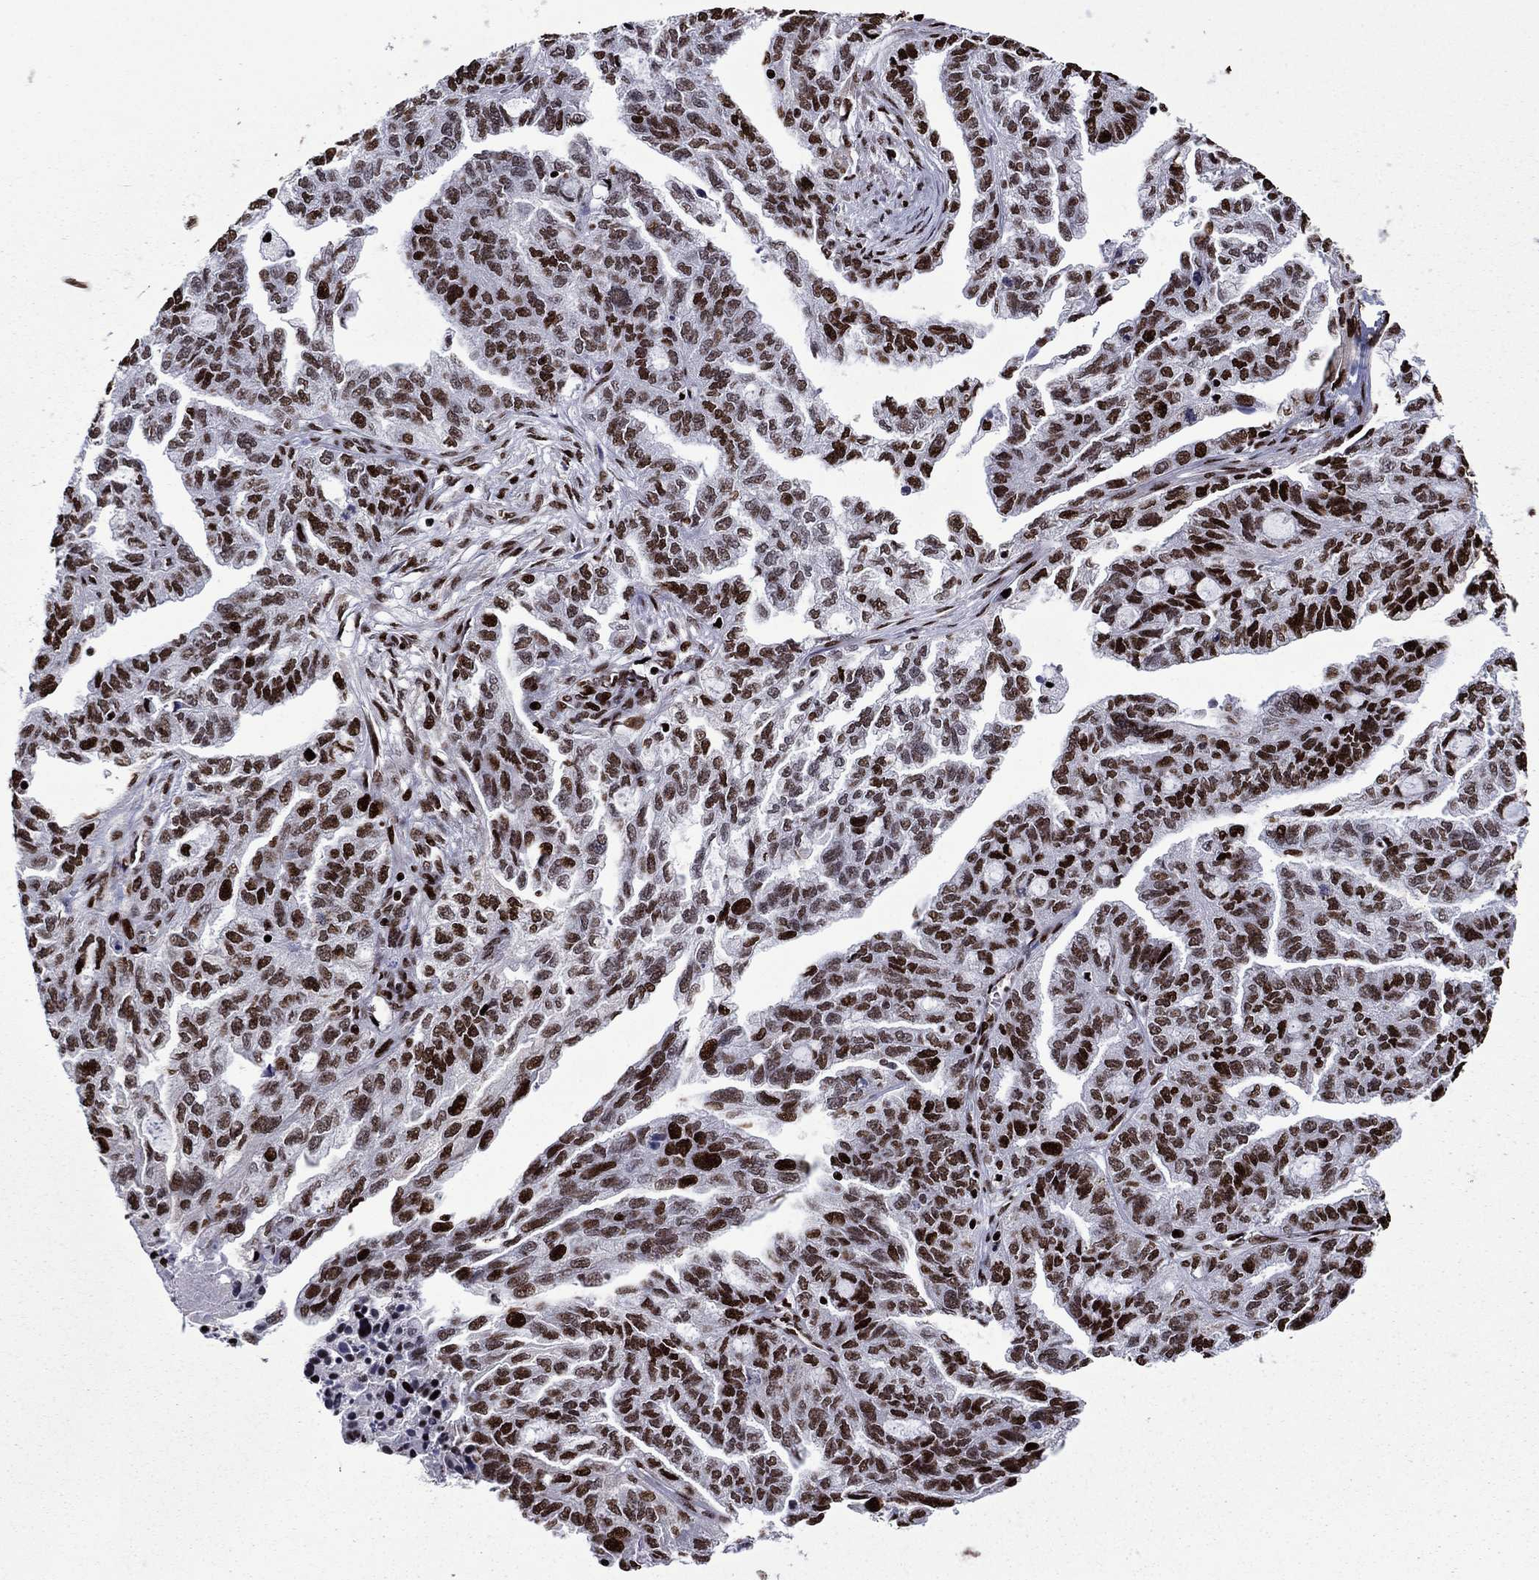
{"staining": {"intensity": "moderate", "quantity": ">75%", "location": "nuclear"}, "tissue": "ovarian cancer", "cell_type": "Tumor cells", "image_type": "cancer", "snomed": [{"axis": "morphology", "description": "Cystadenocarcinoma, serous, NOS"}, {"axis": "topography", "description": "Ovary"}], "caption": "High-power microscopy captured an IHC micrograph of ovarian serous cystadenocarcinoma, revealing moderate nuclear staining in approximately >75% of tumor cells.", "gene": "LIMK1", "patient": {"sex": "female", "age": 51}}